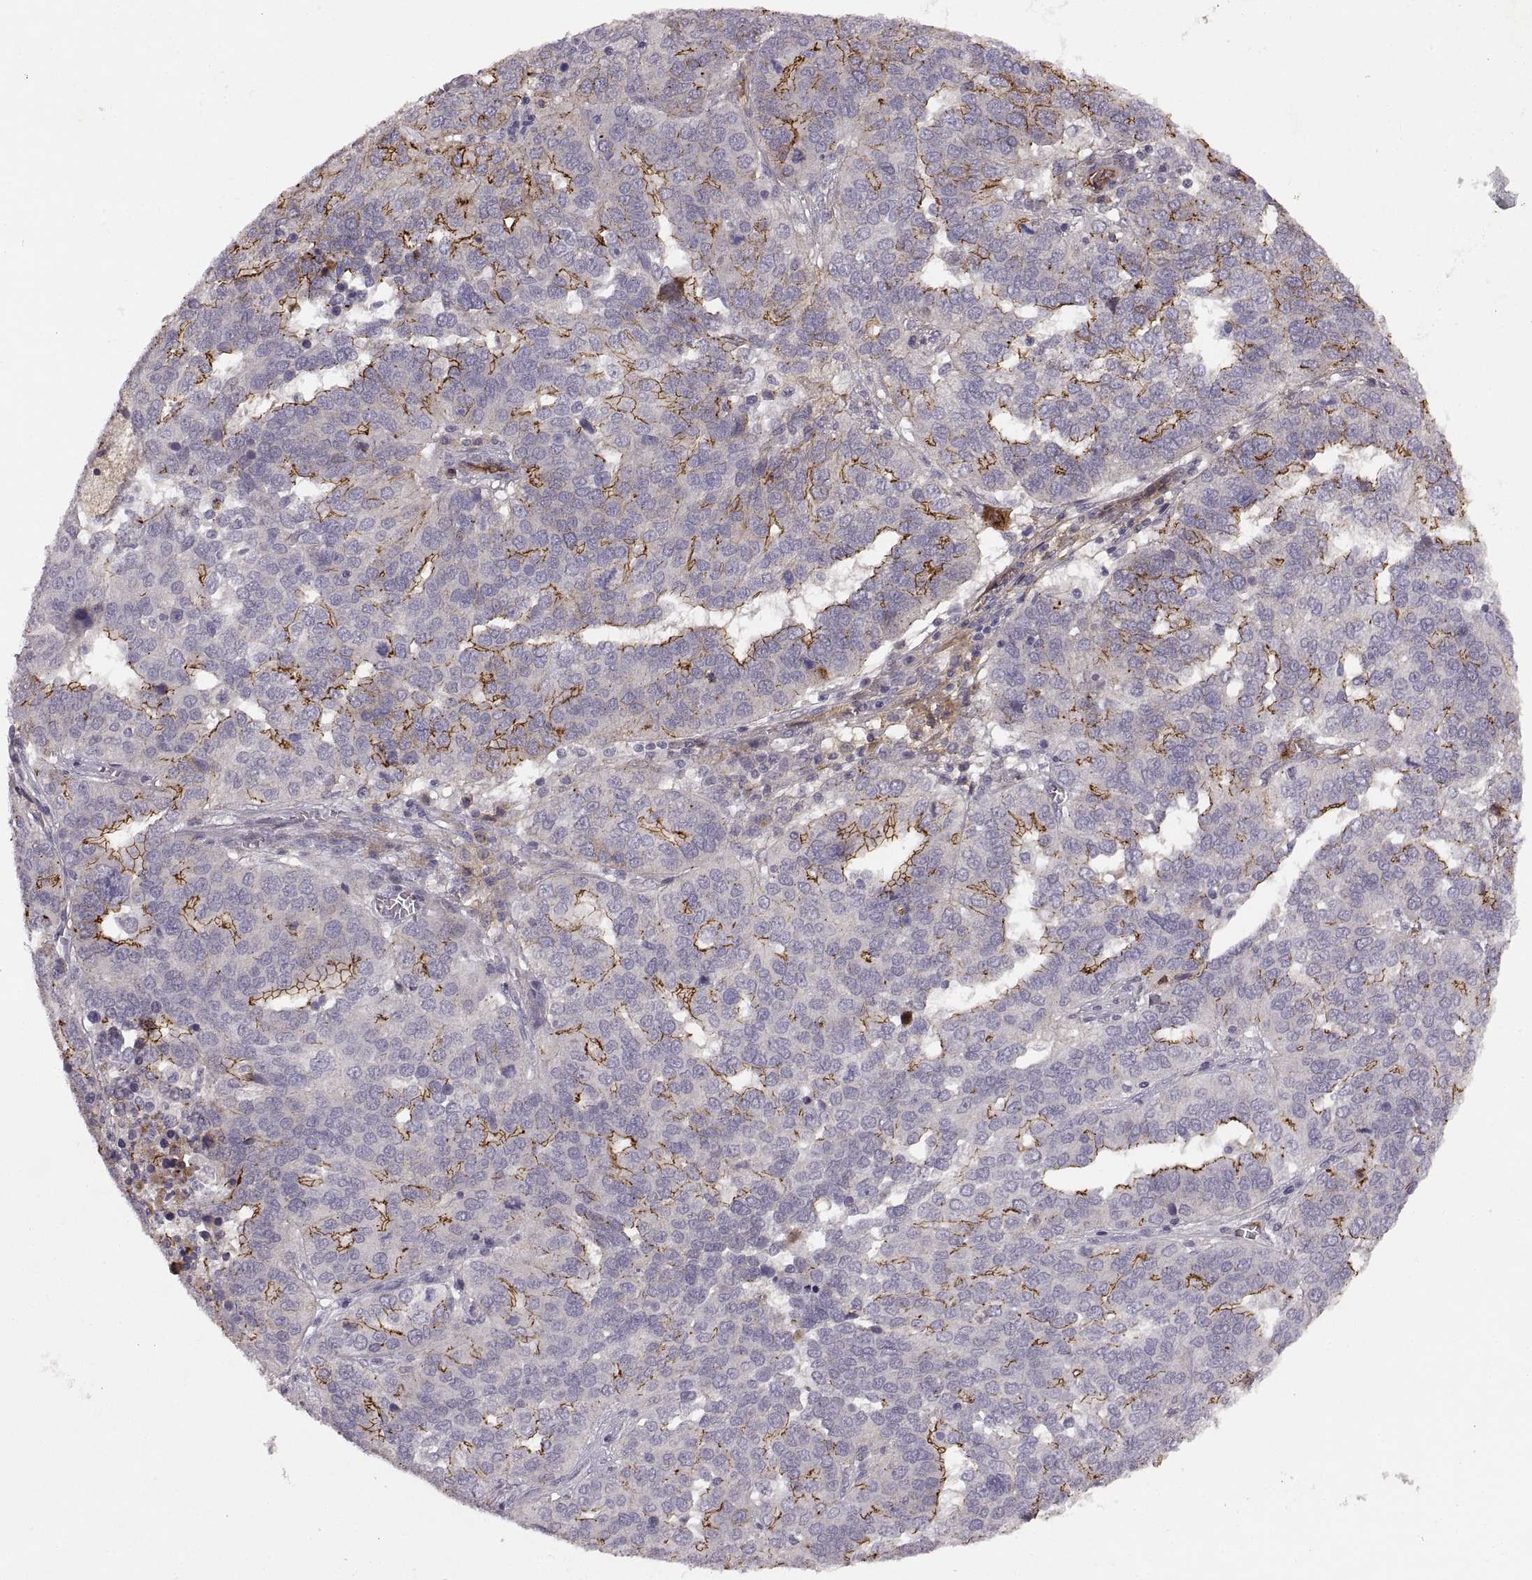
{"staining": {"intensity": "strong", "quantity": "25%-75%", "location": "cytoplasmic/membranous"}, "tissue": "ovarian cancer", "cell_type": "Tumor cells", "image_type": "cancer", "snomed": [{"axis": "morphology", "description": "Carcinoma, endometroid"}, {"axis": "topography", "description": "Soft tissue"}, {"axis": "topography", "description": "Ovary"}], "caption": "About 25%-75% of tumor cells in human ovarian cancer display strong cytoplasmic/membranous protein staining as visualized by brown immunohistochemical staining.", "gene": "CDH2", "patient": {"sex": "female", "age": 52}}